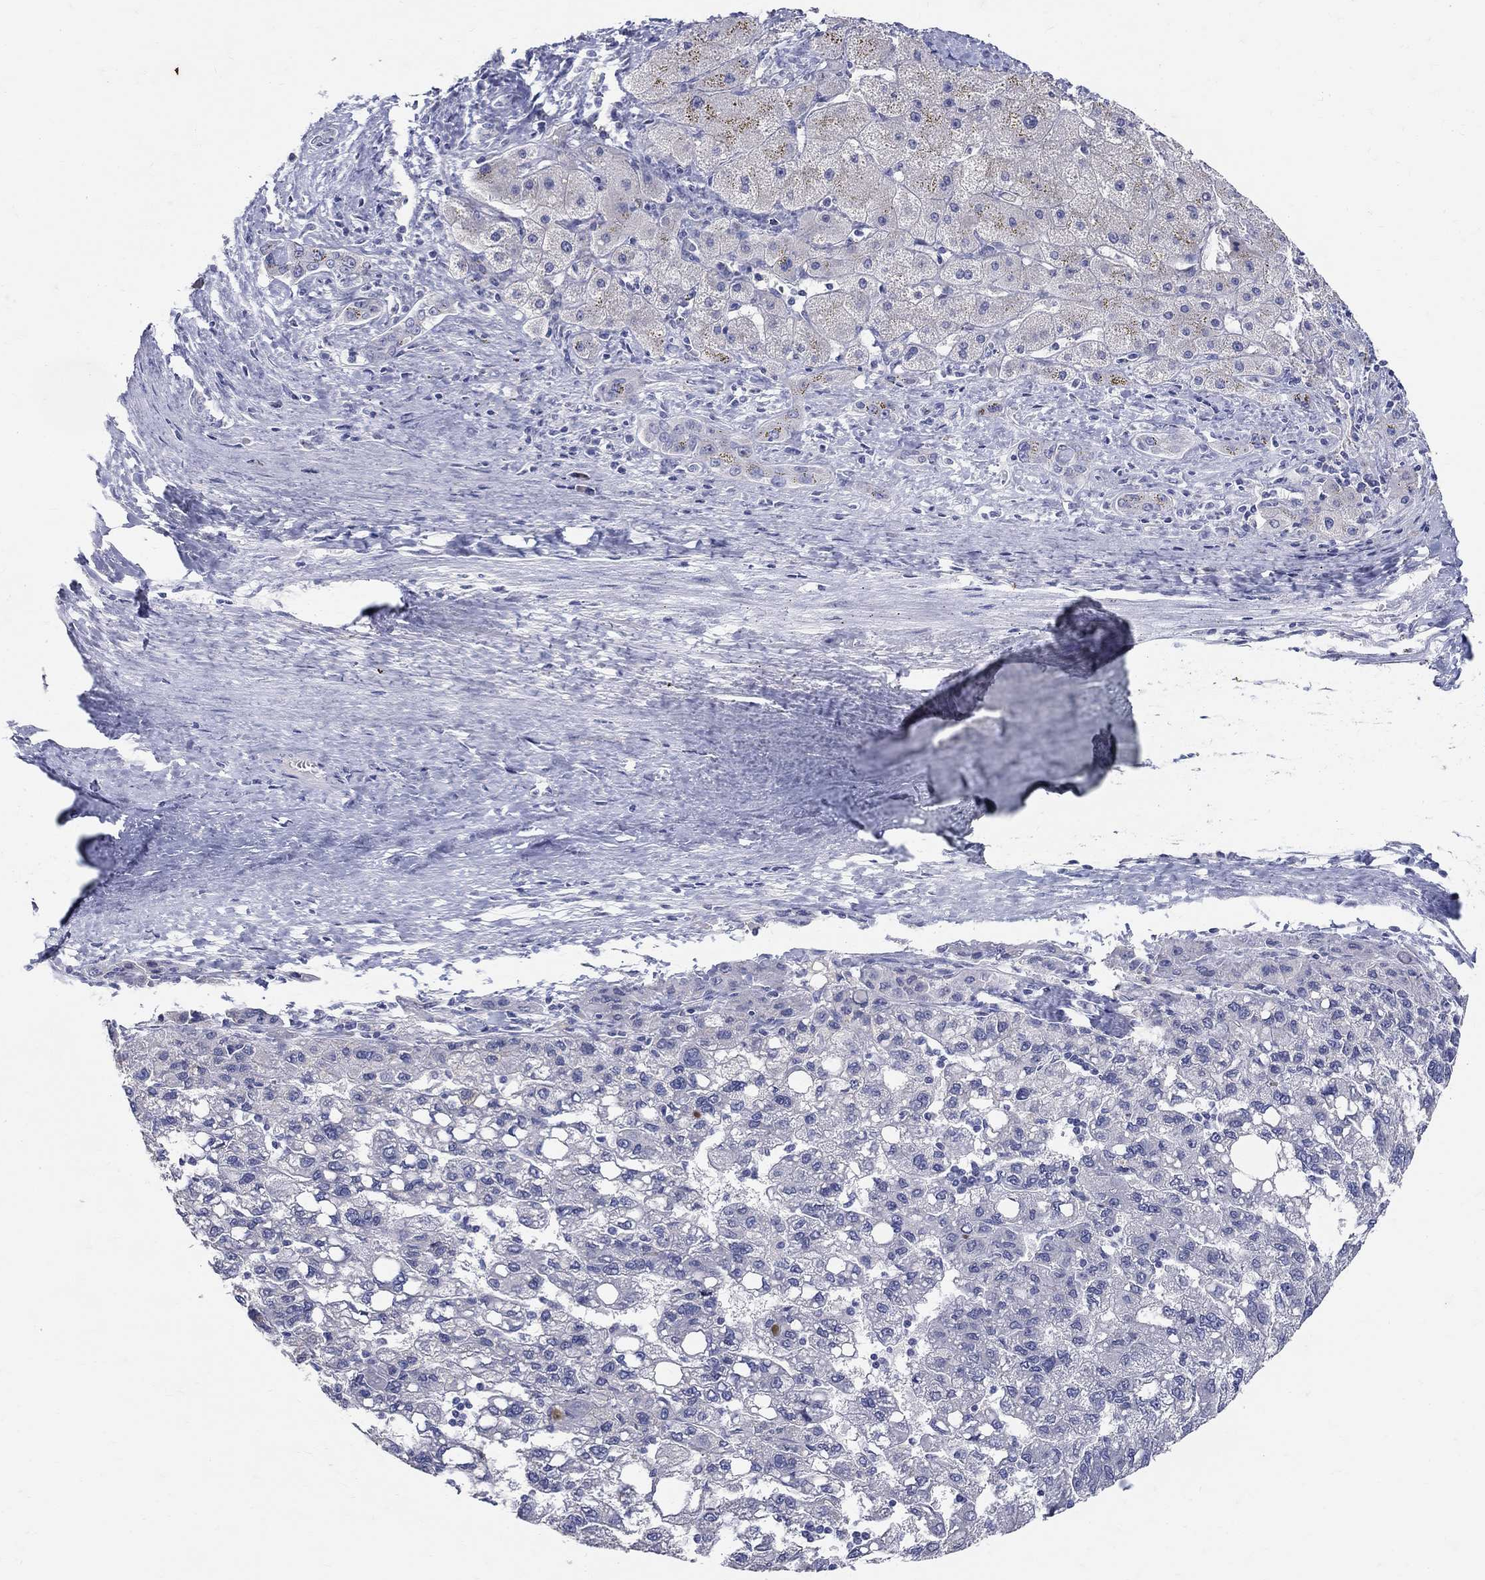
{"staining": {"intensity": "negative", "quantity": "none", "location": "none"}, "tissue": "liver cancer", "cell_type": "Tumor cells", "image_type": "cancer", "snomed": [{"axis": "morphology", "description": "Carcinoma, Hepatocellular, NOS"}, {"axis": "topography", "description": "Liver"}], "caption": "High magnification brightfield microscopy of hepatocellular carcinoma (liver) stained with DAB (brown) and counterstained with hematoxylin (blue): tumor cells show no significant expression.", "gene": "SOX2", "patient": {"sex": "female", "age": 82}}